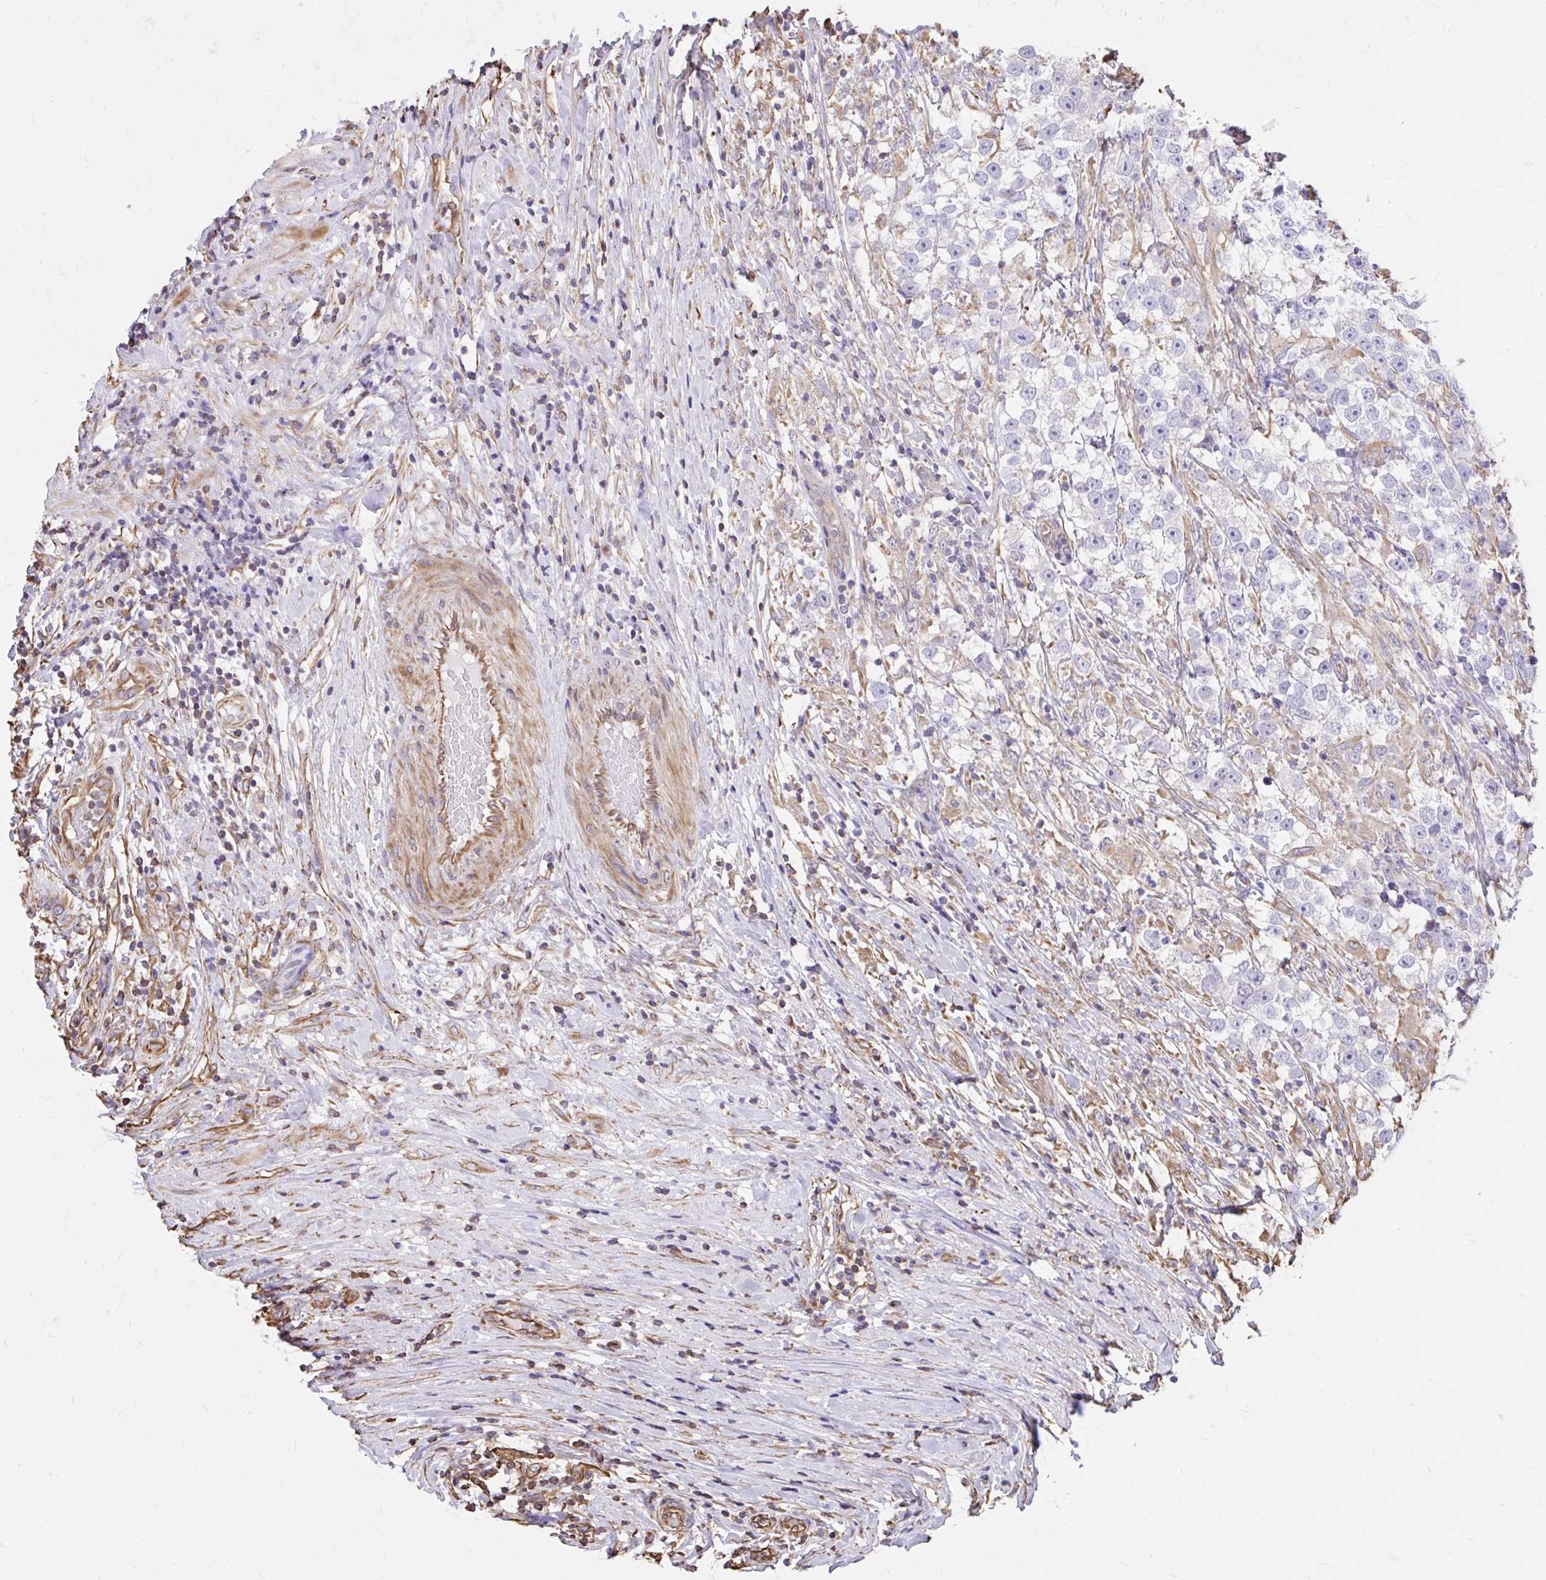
{"staining": {"intensity": "negative", "quantity": "none", "location": "none"}, "tissue": "testis cancer", "cell_type": "Tumor cells", "image_type": "cancer", "snomed": [{"axis": "morphology", "description": "Seminoma, NOS"}, {"axis": "topography", "description": "Testis"}], "caption": "The image reveals no significant expression in tumor cells of testis cancer. (DAB IHC with hematoxylin counter stain).", "gene": "RNF103", "patient": {"sex": "male", "age": 46}}